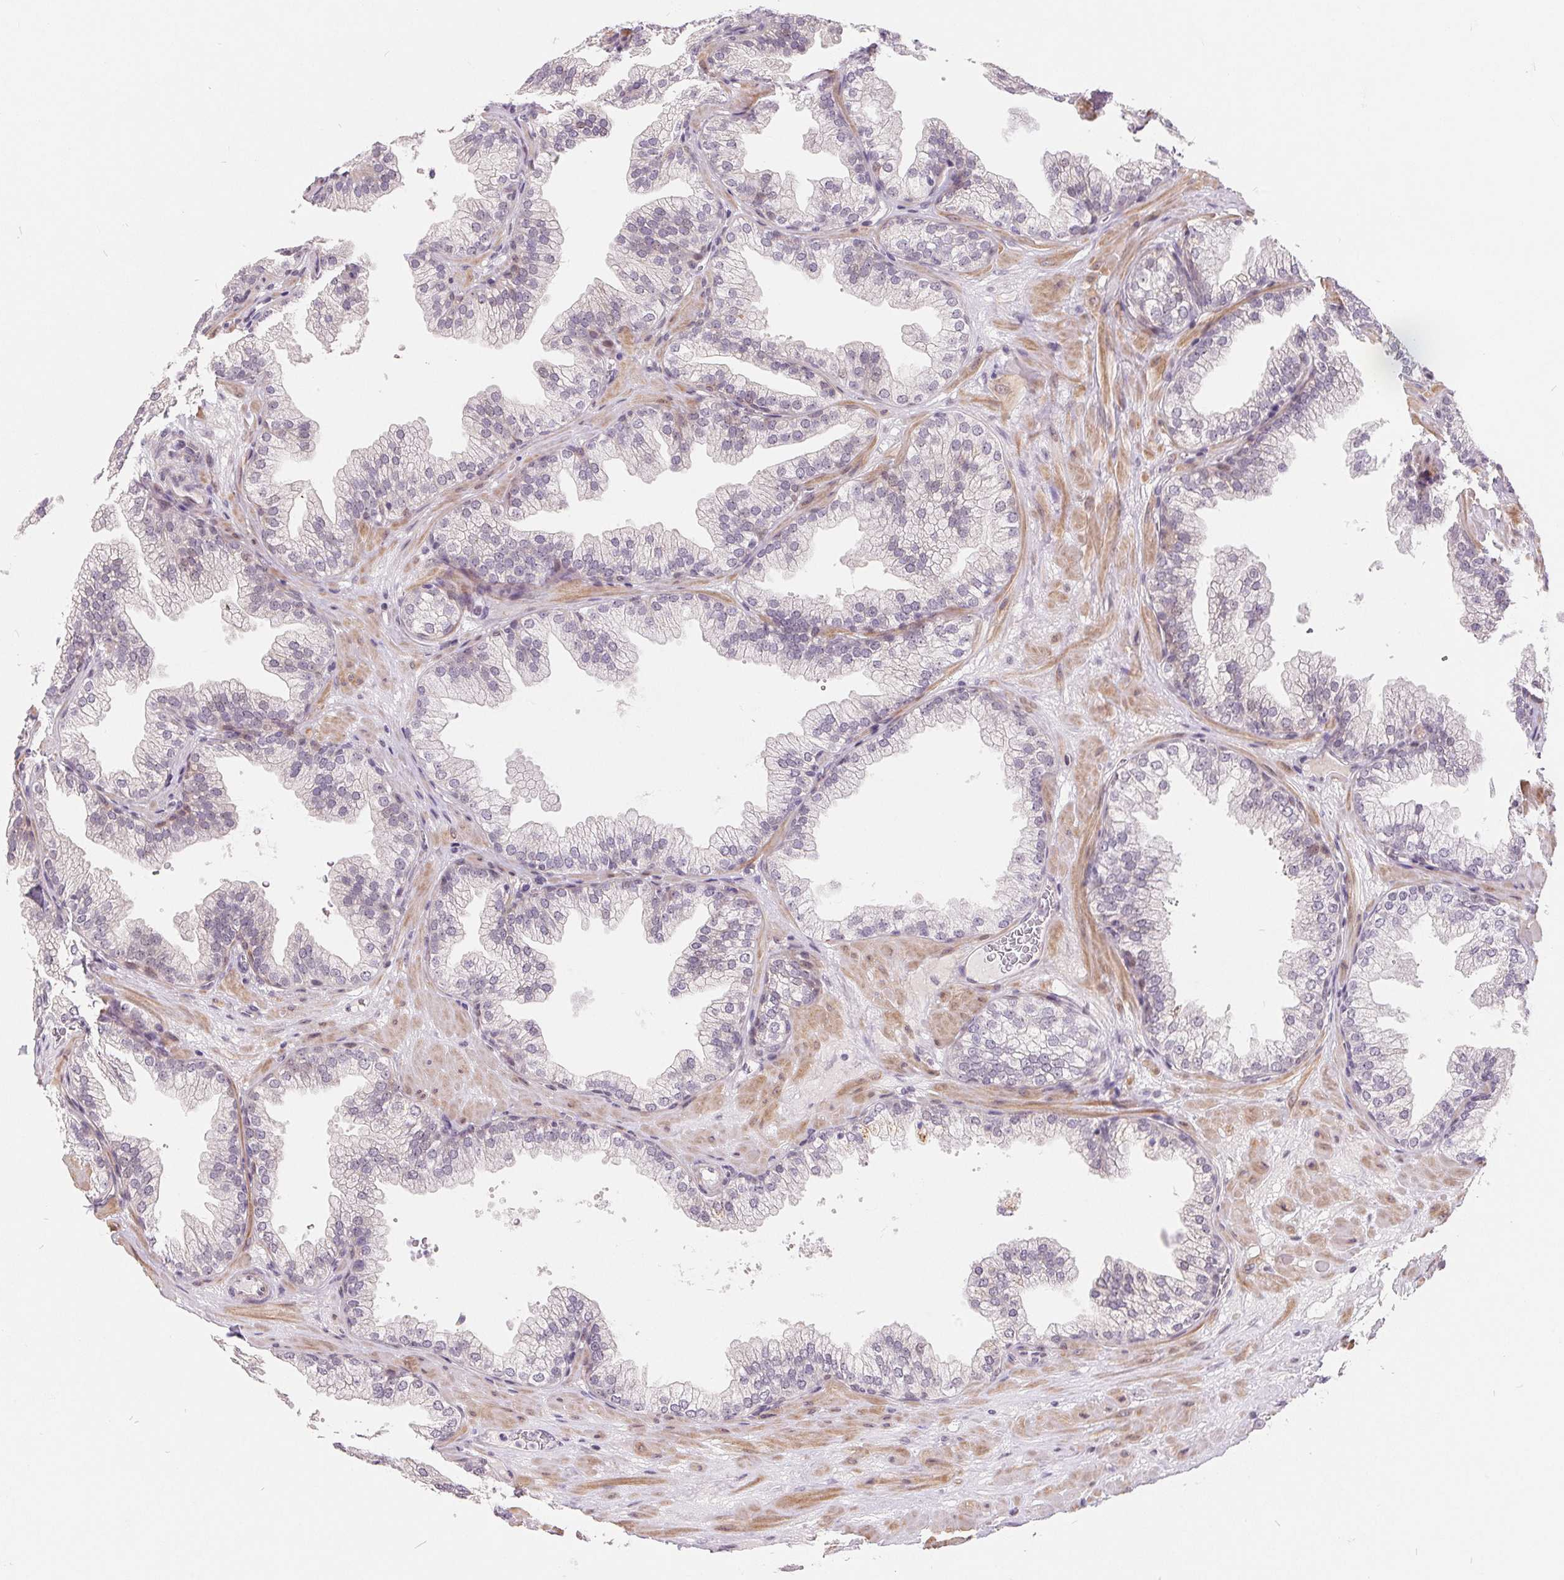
{"staining": {"intensity": "negative", "quantity": "none", "location": "none"}, "tissue": "prostate", "cell_type": "Glandular cells", "image_type": "normal", "snomed": [{"axis": "morphology", "description": "Normal tissue, NOS"}, {"axis": "topography", "description": "Prostate"}], "caption": "This is a histopathology image of immunohistochemistry (IHC) staining of normal prostate, which shows no positivity in glandular cells.", "gene": "NRG2", "patient": {"sex": "male", "age": 37}}